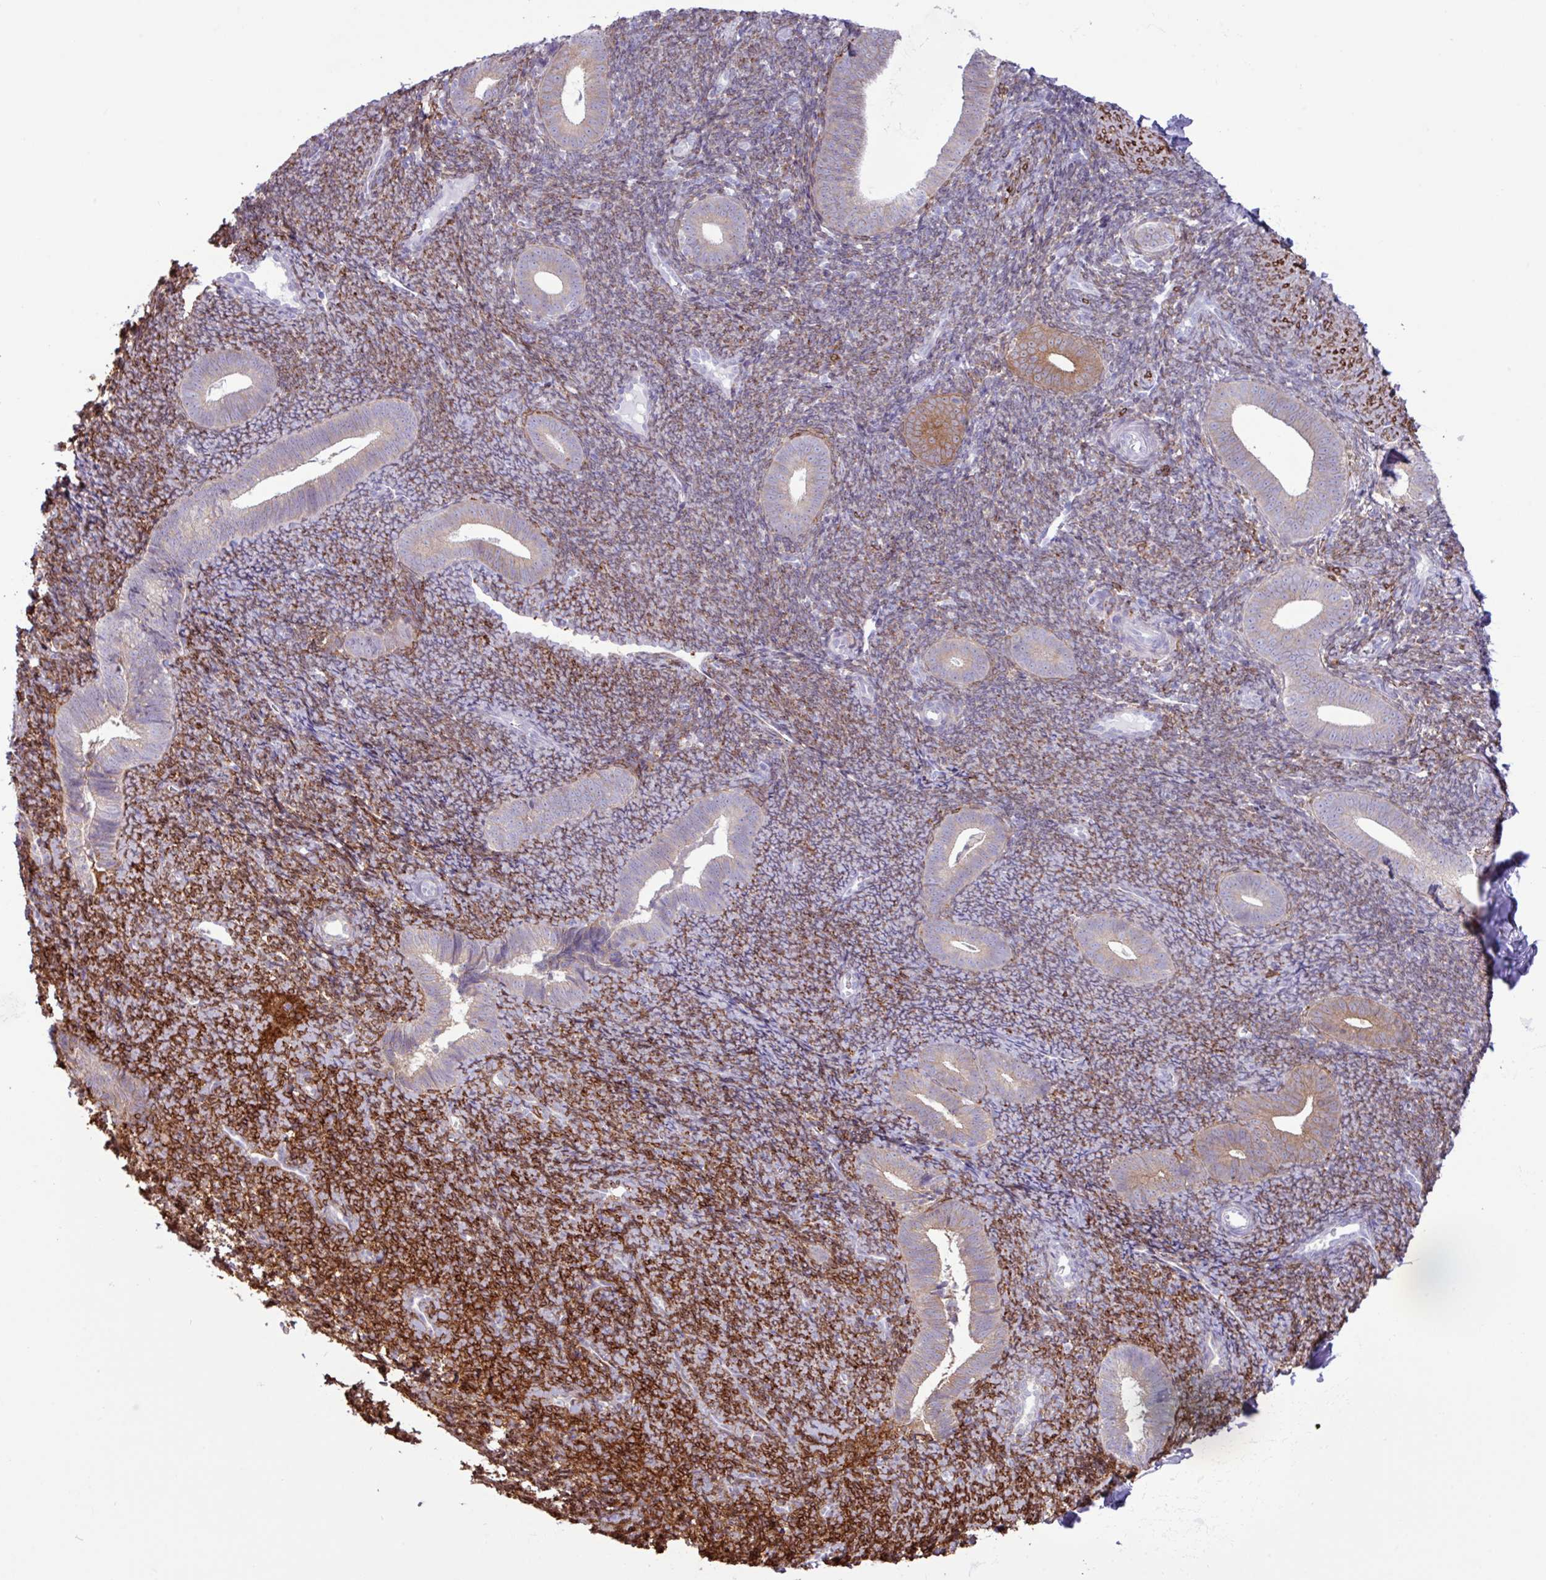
{"staining": {"intensity": "strong", "quantity": "25%-75%", "location": "cytoplasmic/membranous"}, "tissue": "endometrium", "cell_type": "Cells in endometrial stroma", "image_type": "normal", "snomed": [{"axis": "morphology", "description": "Normal tissue, NOS"}, {"axis": "topography", "description": "Endometrium"}], "caption": "Cells in endometrial stroma exhibit high levels of strong cytoplasmic/membranous expression in about 25%-75% of cells in normal endometrium.", "gene": "SLC38A1", "patient": {"sex": "female", "age": 39}}